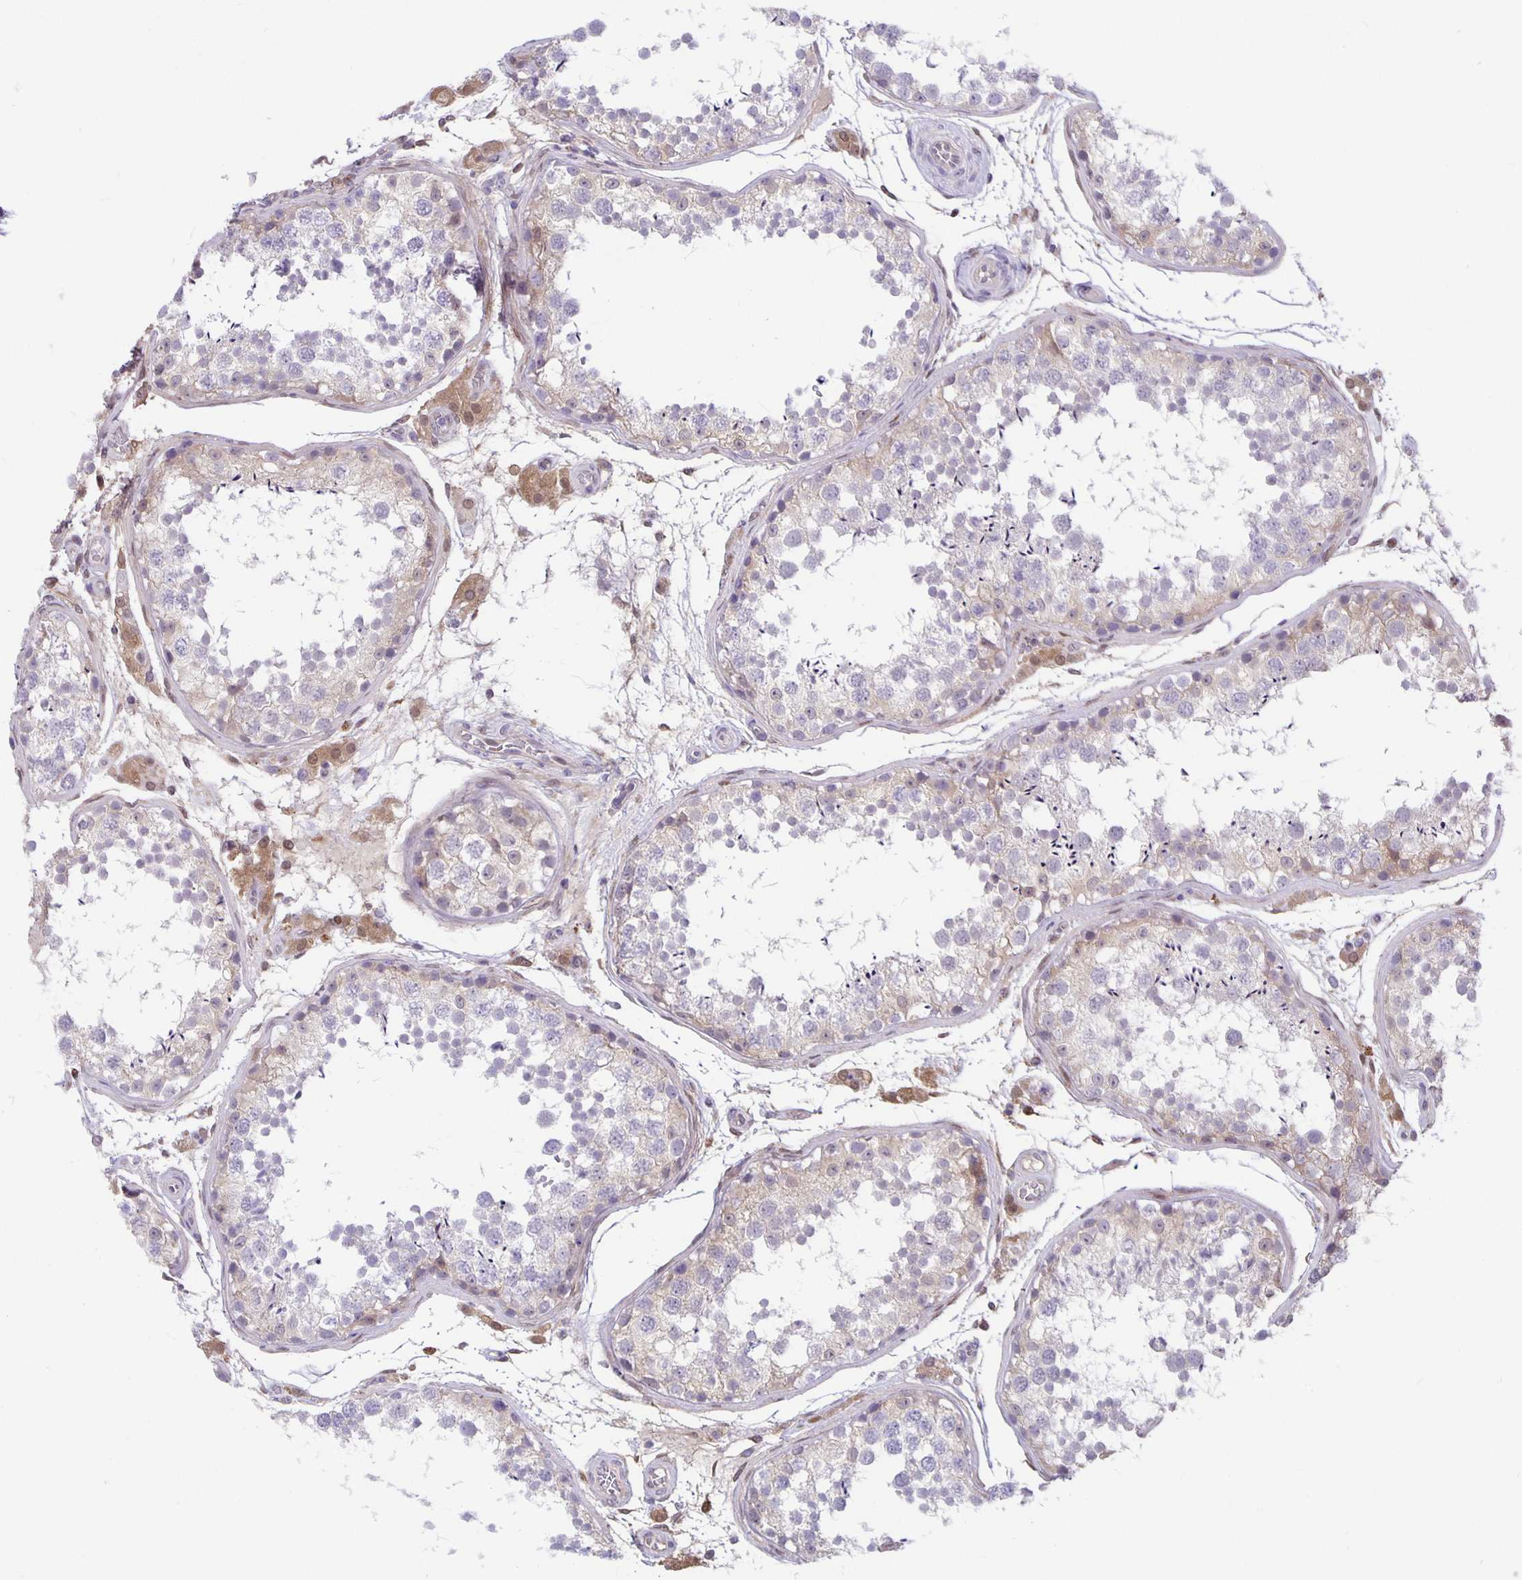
{"staining": {"intensity": "weak", "quantity": "25%-75%", "location": "cytoplasmic/membranous"}, "tissue": "testis", "cell_type": "Cells in seminiferous ducts", "image_type": "normal", "snomed": [{"axis": "morphology", "description": "Normal tissue, NOS"}, {"axis": "topography", "description": "Testis"}], "caption": "Protein expression analysis of benign human testis reveals weak cytoplasmic/membranous expression in about 25%-75% of cells in seminiferous ducts. (DAB (3,3'-diaminobenzidine) IHC, brown staining for protein, blue staining for nuclei).", "gene": "TAX1BP3", "patient": {"sex": "male", "age": 29}}